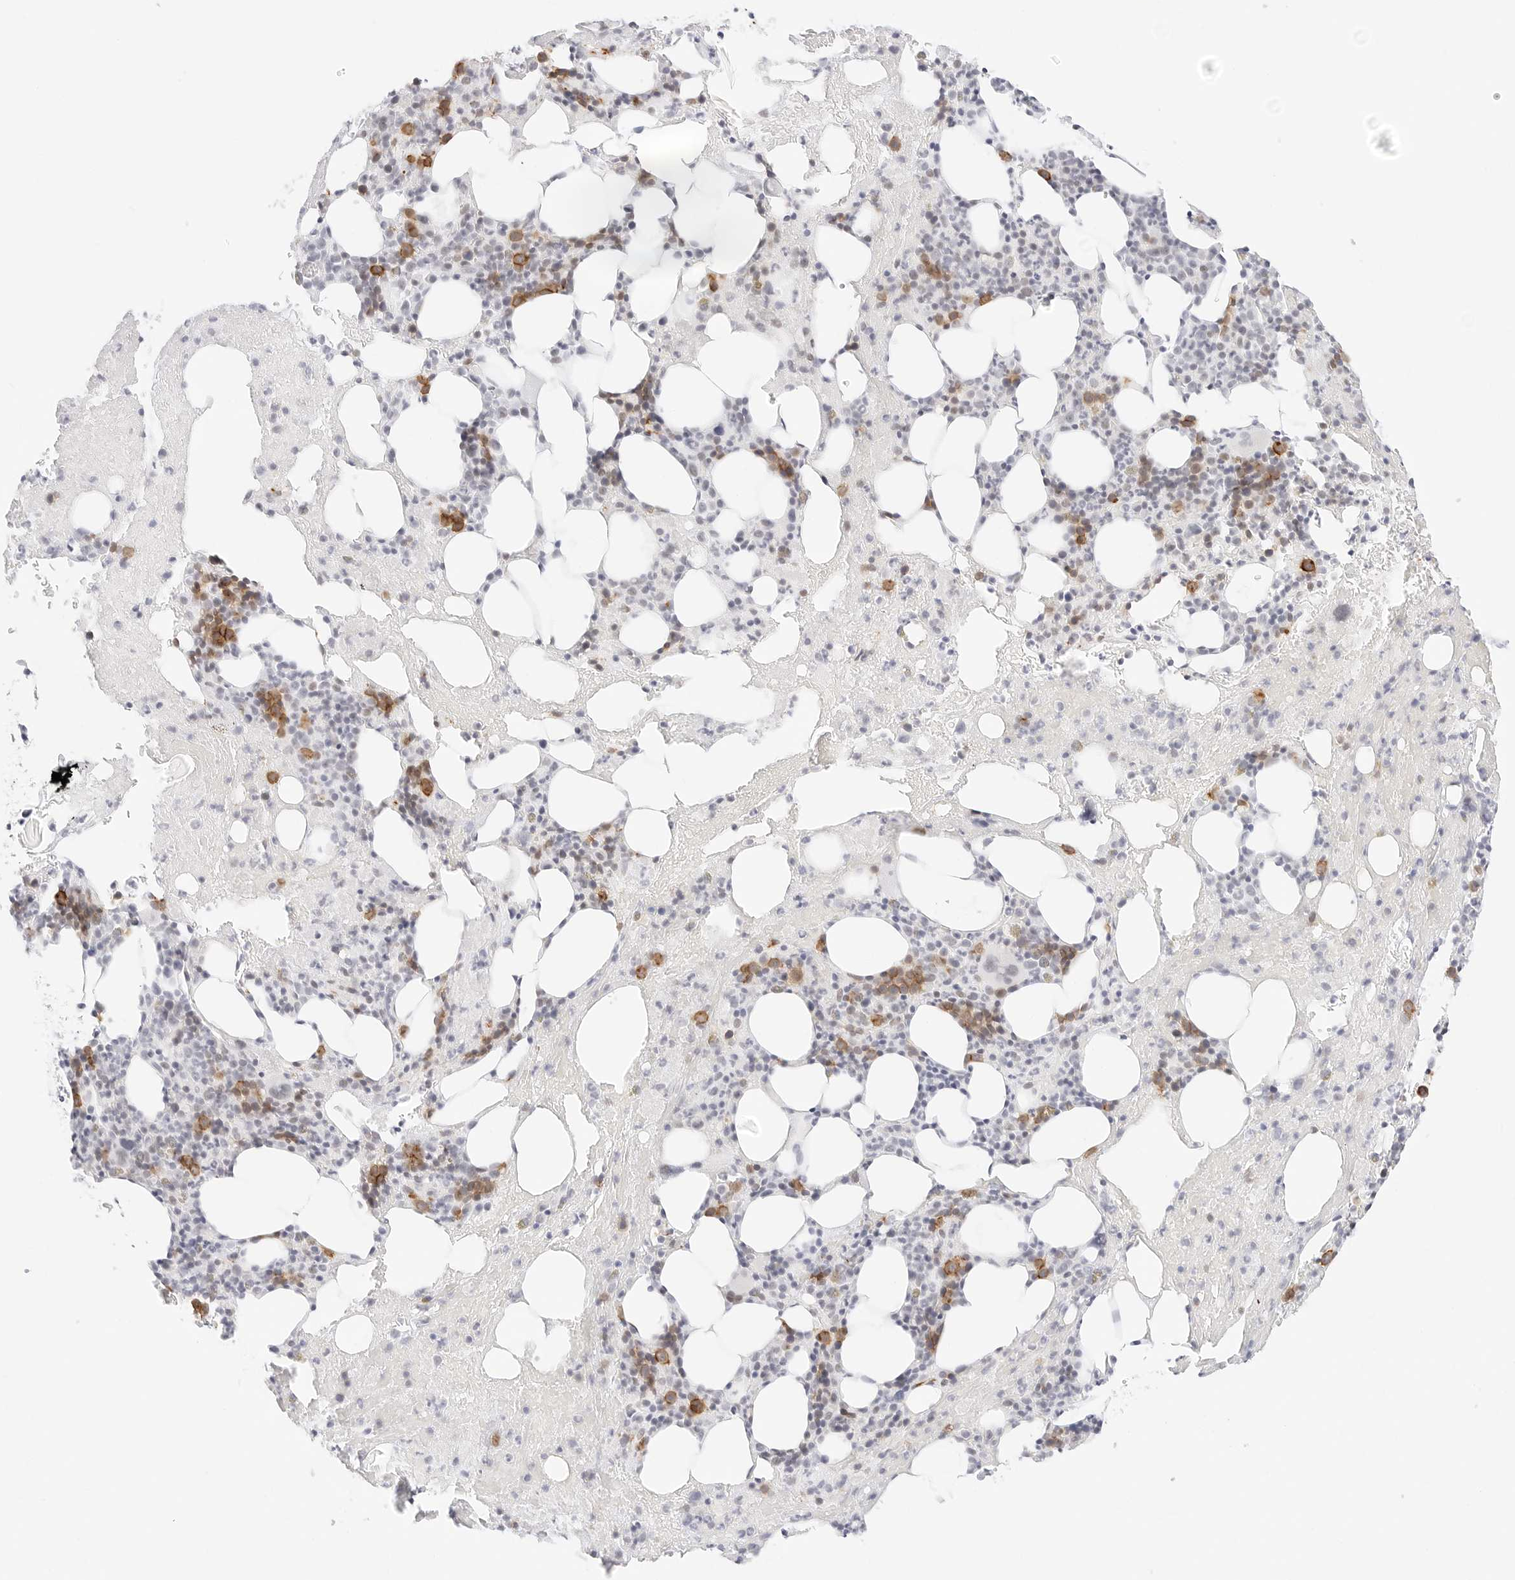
{"staining": {"intensity": "moderate", "quantity": "<25%", "location": "cytoplasmic/membranous"}, "tissue": "bone marrow", "cell_type": "Hematopoietic cells", "image_type": "normal", "snomed": [{"axis": "morphology", "description": "Normal tissue, NOS"}, {"axis": "topography", "description": "Bone marrow"}], "caption": "Immunohistochemistry (DAB (3,3'-diaminobenzidine)) staining of benign bone marrow exhibits moderate cytoplasmic/membranous protein staining in about <25% of hematopoietic cells.", "gene": "CDH1", "patient": {"sex": "female", "age": 54}}